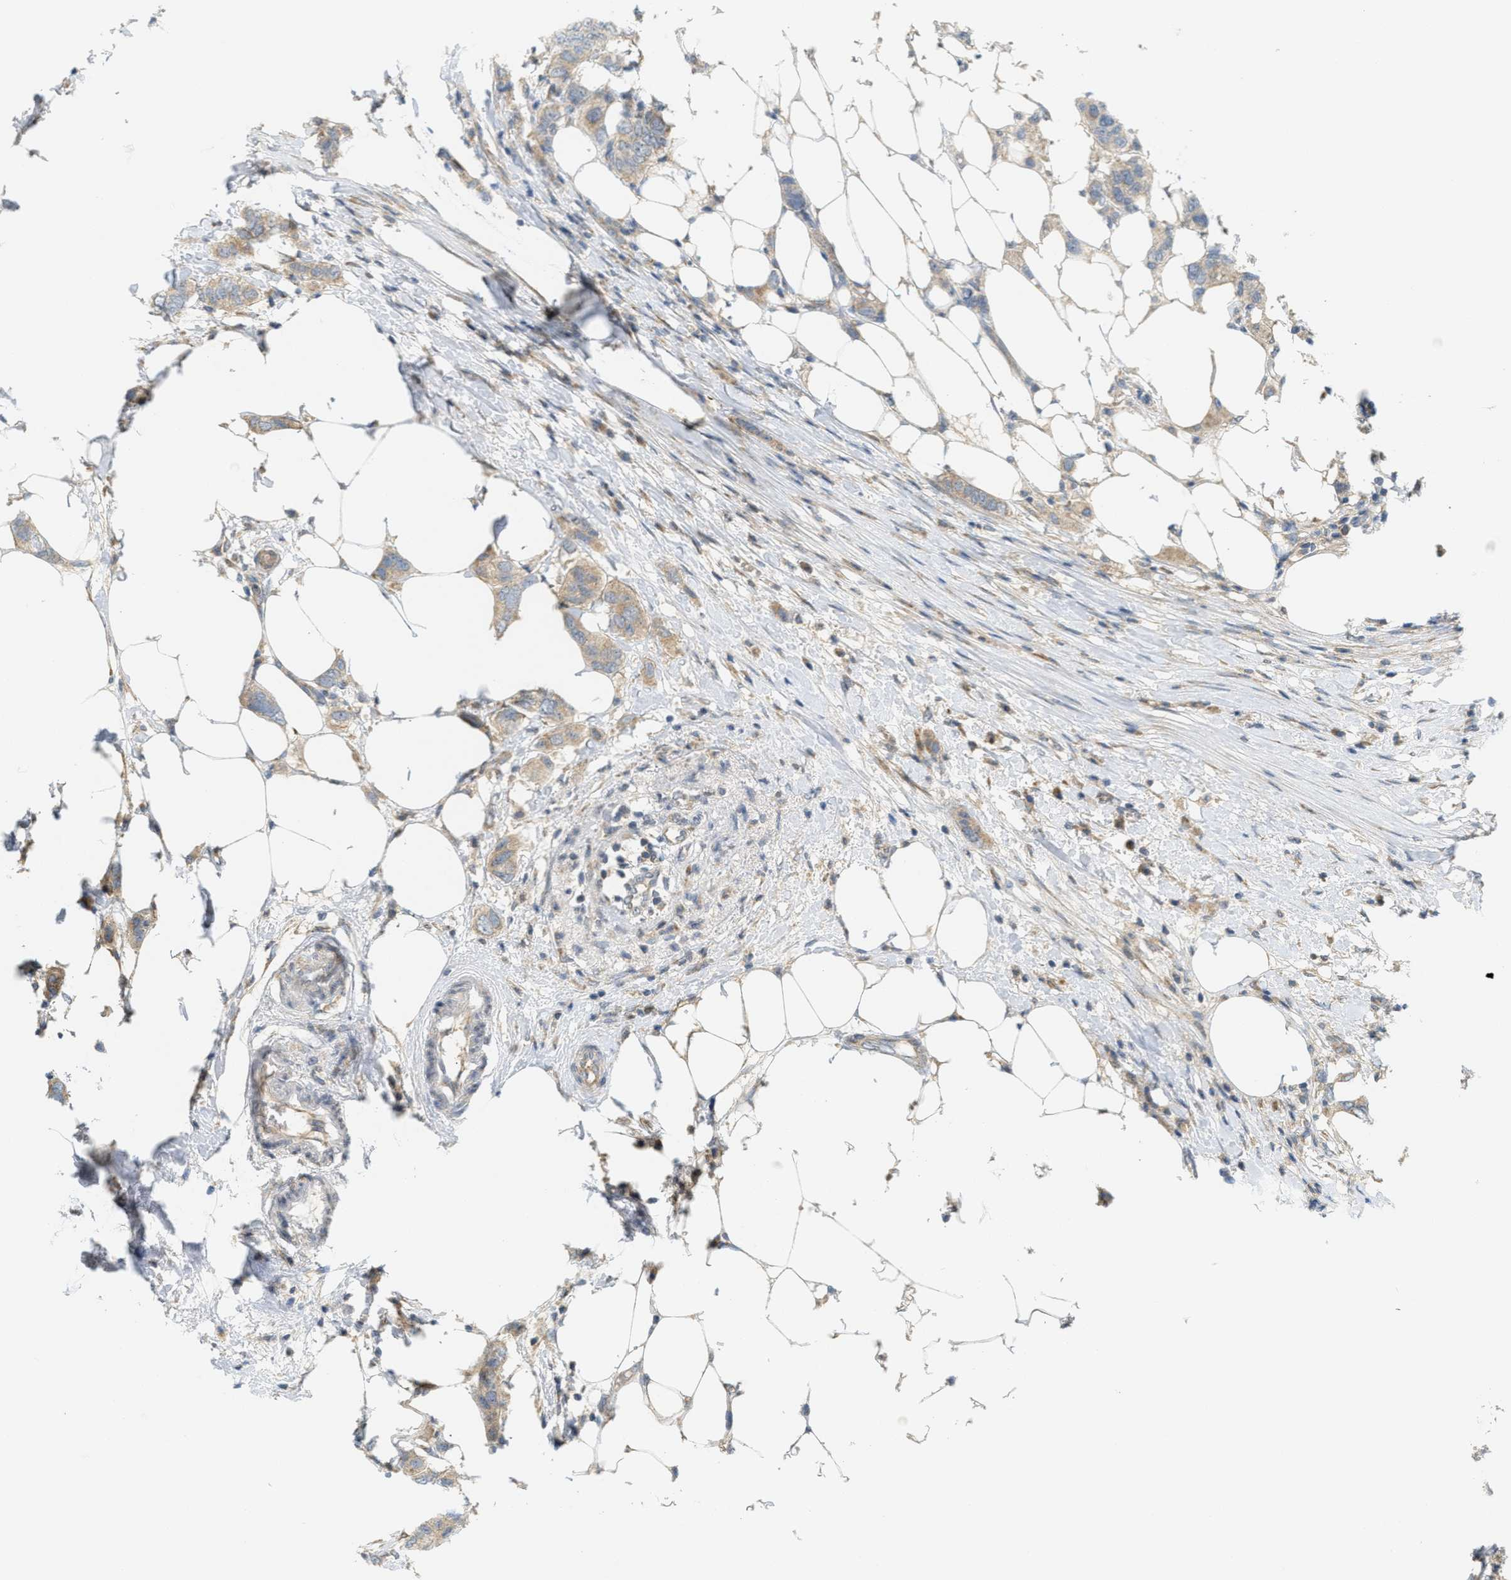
{"staining": {"intensity": "weak", "quantity": ">75%", "location": "cytoplasmic/membranous"}, "tissue": "breast cancer", "cell_type": "Tumor cells", "image_type": "cancer", "snomed": [{"axis": "morphology", "description": "Duct carcinoma"}, {"axis": "topography", "description": "Breast"}], "caption": "Immunohistochemical staining of intraductal carcinoma (breast) shows low levels of weak cytoplasmic/membranous staining in about >75% of tumor cells. (brown staining indicates protein expression, while blue staining denotes nuclei).", "gene": "PROC", "patient": {"sex": "female", "age": 50}}